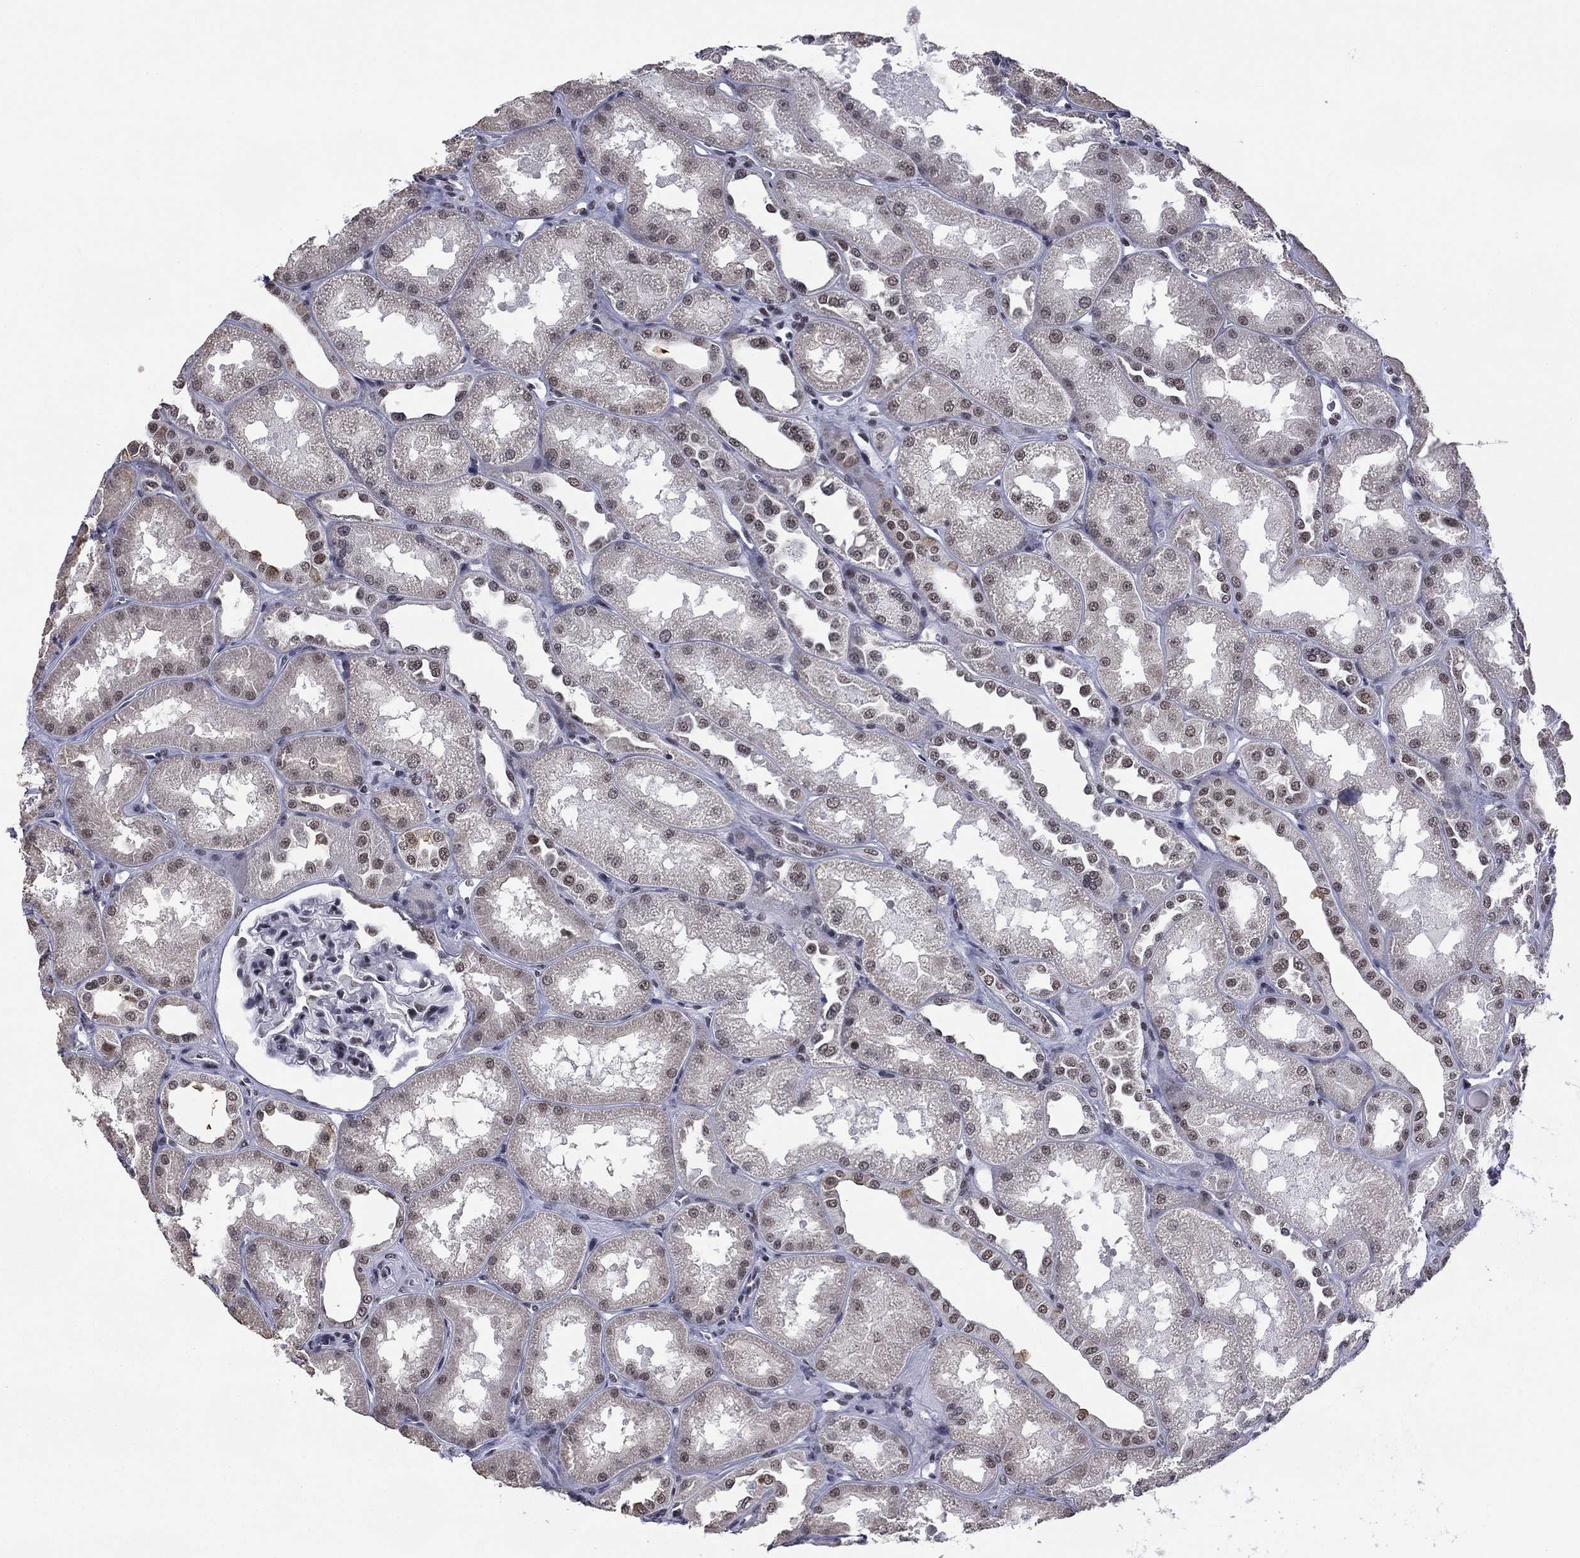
{"staining": {"intensity": "moderate", "quantity": "<25%", "location": "nuclear"}, "tissue": "kidney", "cell_type": "Cells in glomeruli", "image_type": "normal", "snomed": [{"axis": "morphology", "description": "Normal tissue, NOS"}, {"axis": "topography", "description": "Kidney"}], "caption": "Immunohistochemistry of benign kidney demonstrates low levels of moderate nuclear positivity in about <25% of cells in glomeruli.", "gene": "ETV5", "patient": {"sex": "male", "age": 61}}